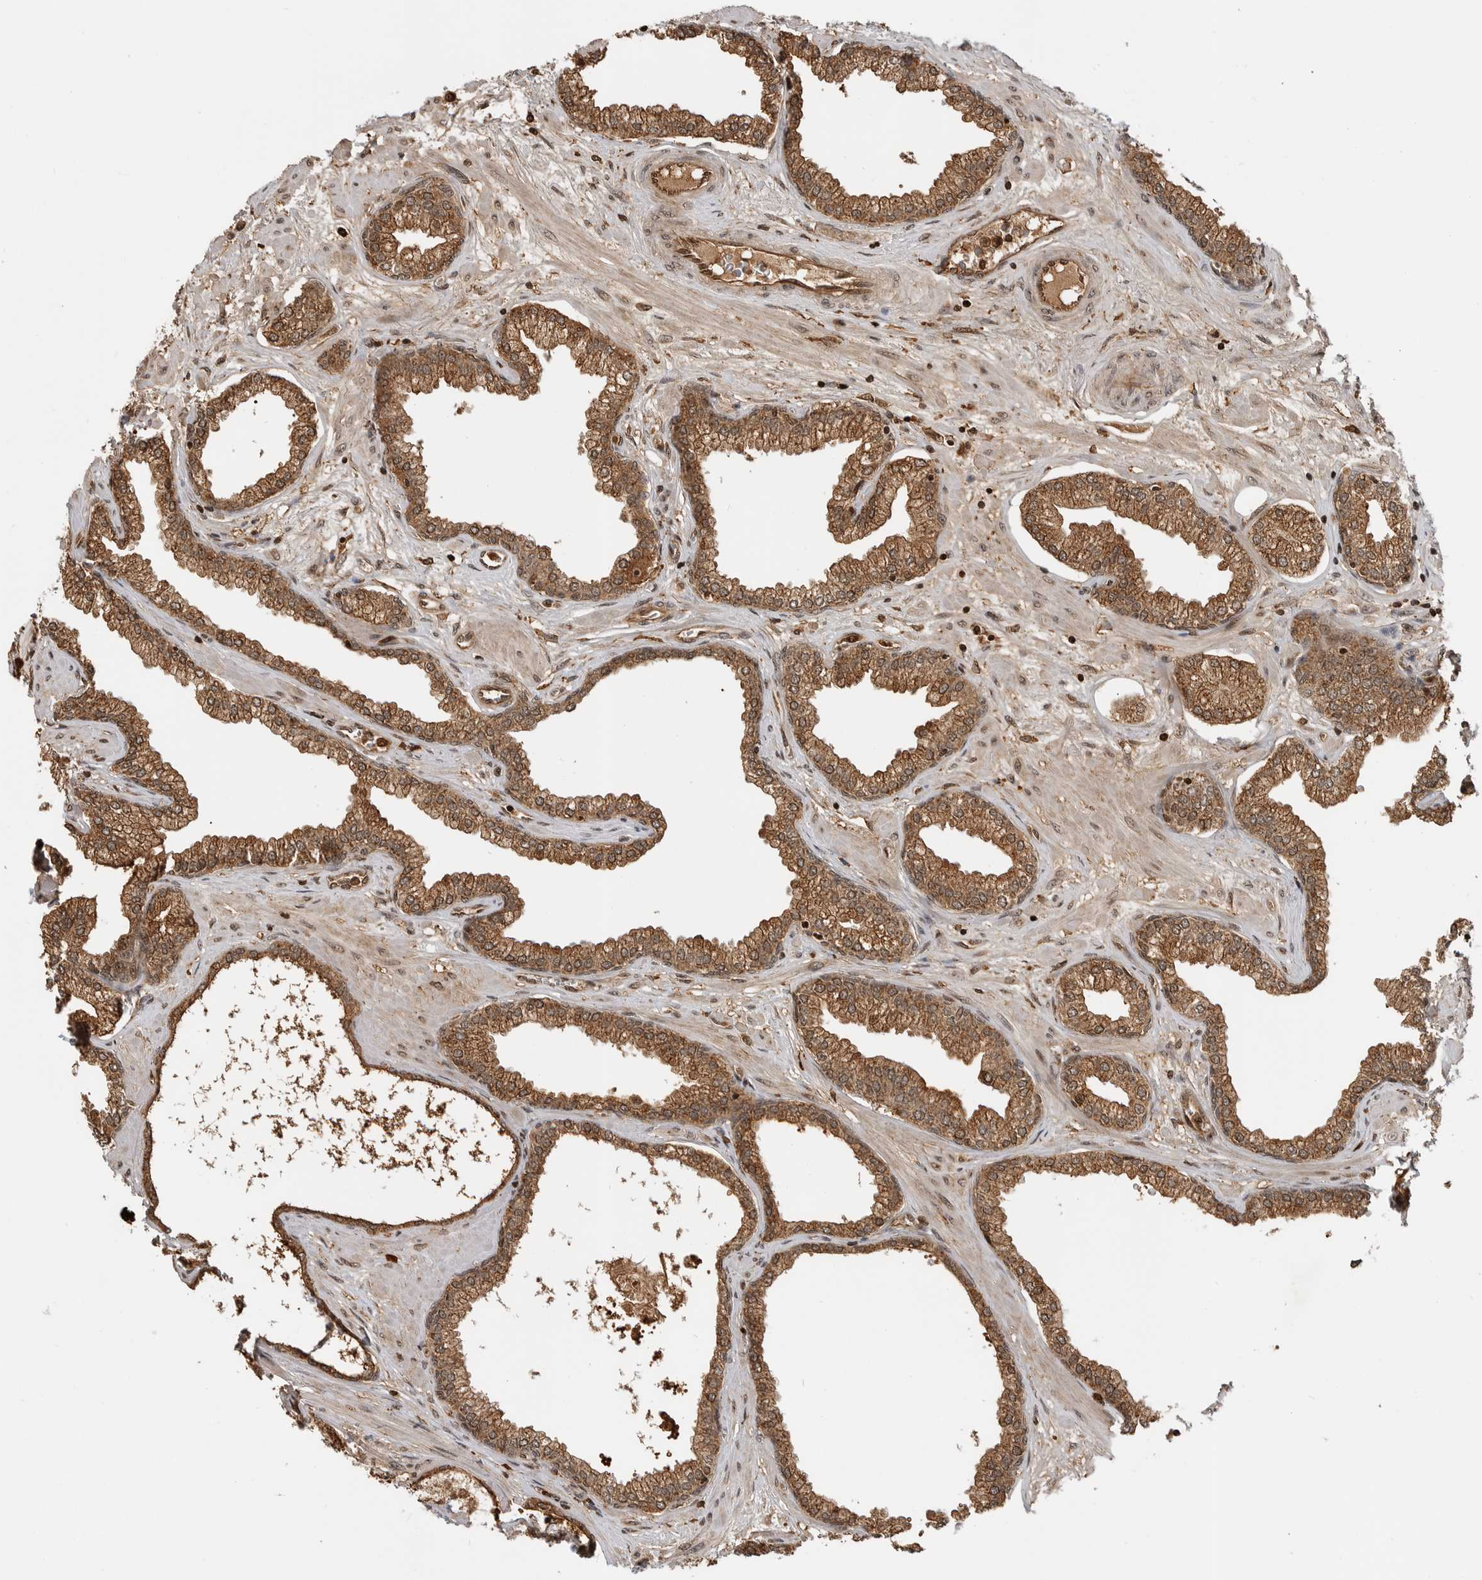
{"staining": {"intensity": "moderate", "quantity": ">75%", "location": "cytoplasmic/membranous,nuclear"}, "tissue": "prostate", "cell_type": "Glandular cells", "image_type": "normal", "snomed": [{"axis": "morphology", "description": "Normal tissue, NOS"}, {"axis": "morphology", "description": "Urothelial carcinoma, Low grade"}, {"axis": "topography", "description": "Urinary bladder"}, {"axis": "topography", "description": "Prostate"}], "caption": "Brown immunohistochemical staining in benign human prostate exhibits moderate cytoplasmic/membranous,nuclear expression in about >75% of glandular cells. The staining was performed using DAB (3,3'-diaminobenzidine), with brown indicating positive protein expression. Nuclei are stained blue with hematoxylin.", "gene": "BMP2K", "patient": {"sex": "male", "age": 60}}